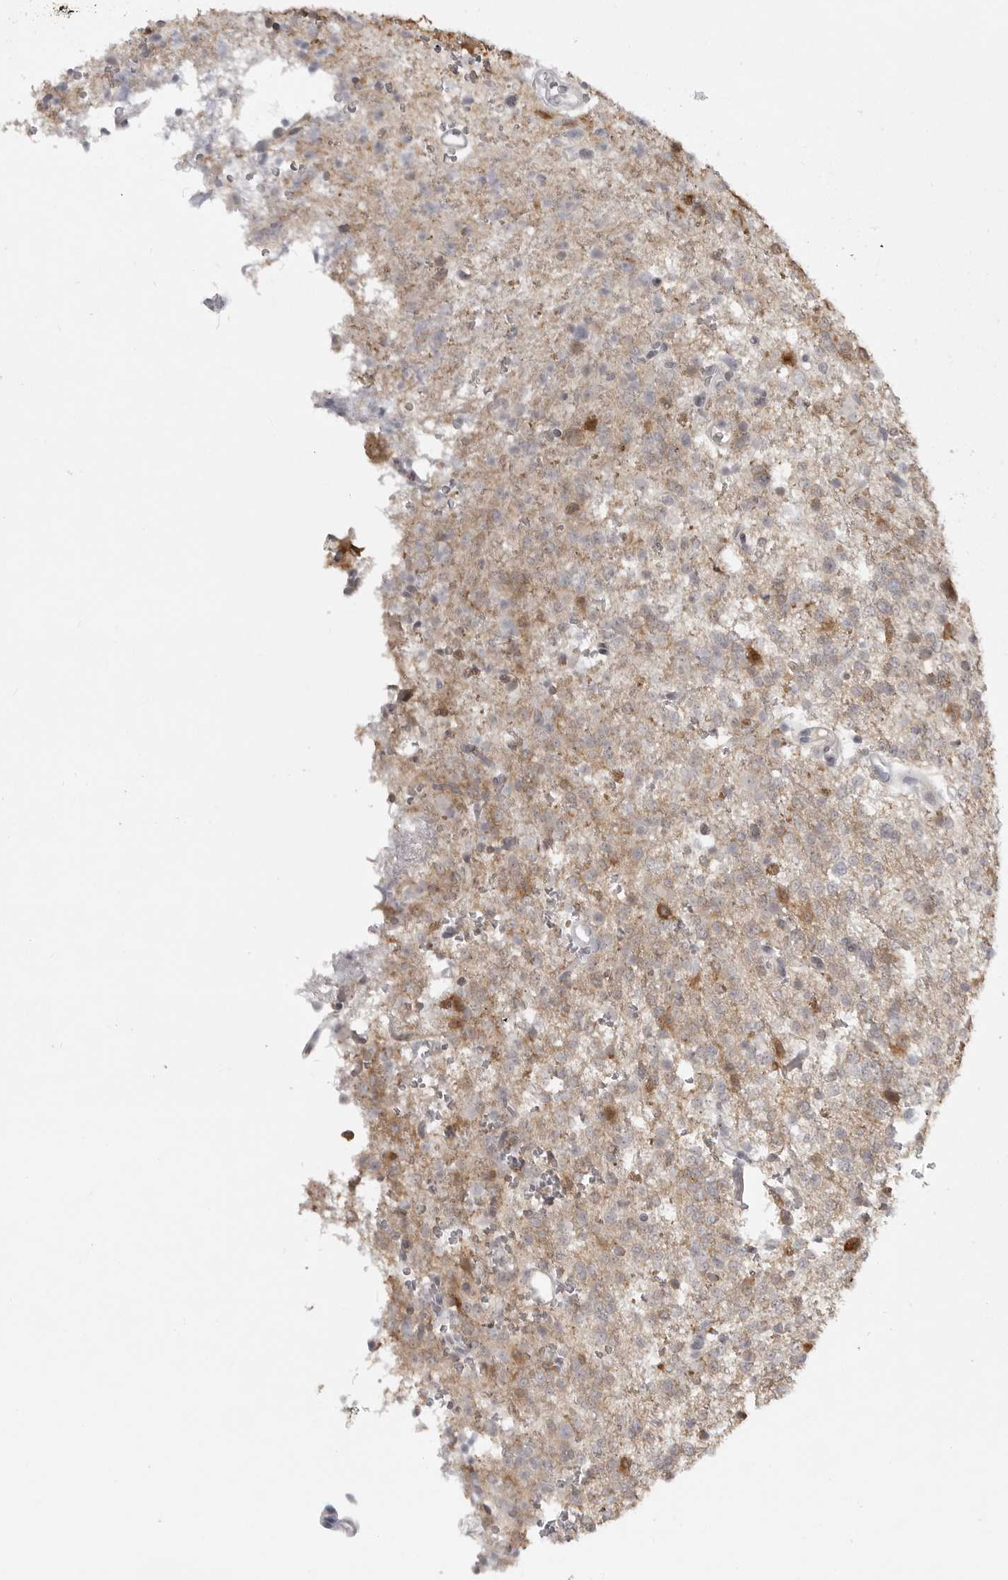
{"staining": {"intensity": "weak", "quantity": "25%-75%", "location": "cytoplasmic/membranous"}, "tissue": "glioma", "cell_type": "Tumor cells", "image_type": "cancer", "snomed": [{"axis": "morphology", "description": "Glioma, malignant, High grade"}, {"axis": "topography", "description": "Brain"}], "caption": "The micrograph demonstrates staining of malignant high-grade glioma, revealing weak cytoplasmic/membranous protein positivity (brown color) within tumor cells.", "gene": "TCTN3", "patient": {"sex": "female", "age": 62}}